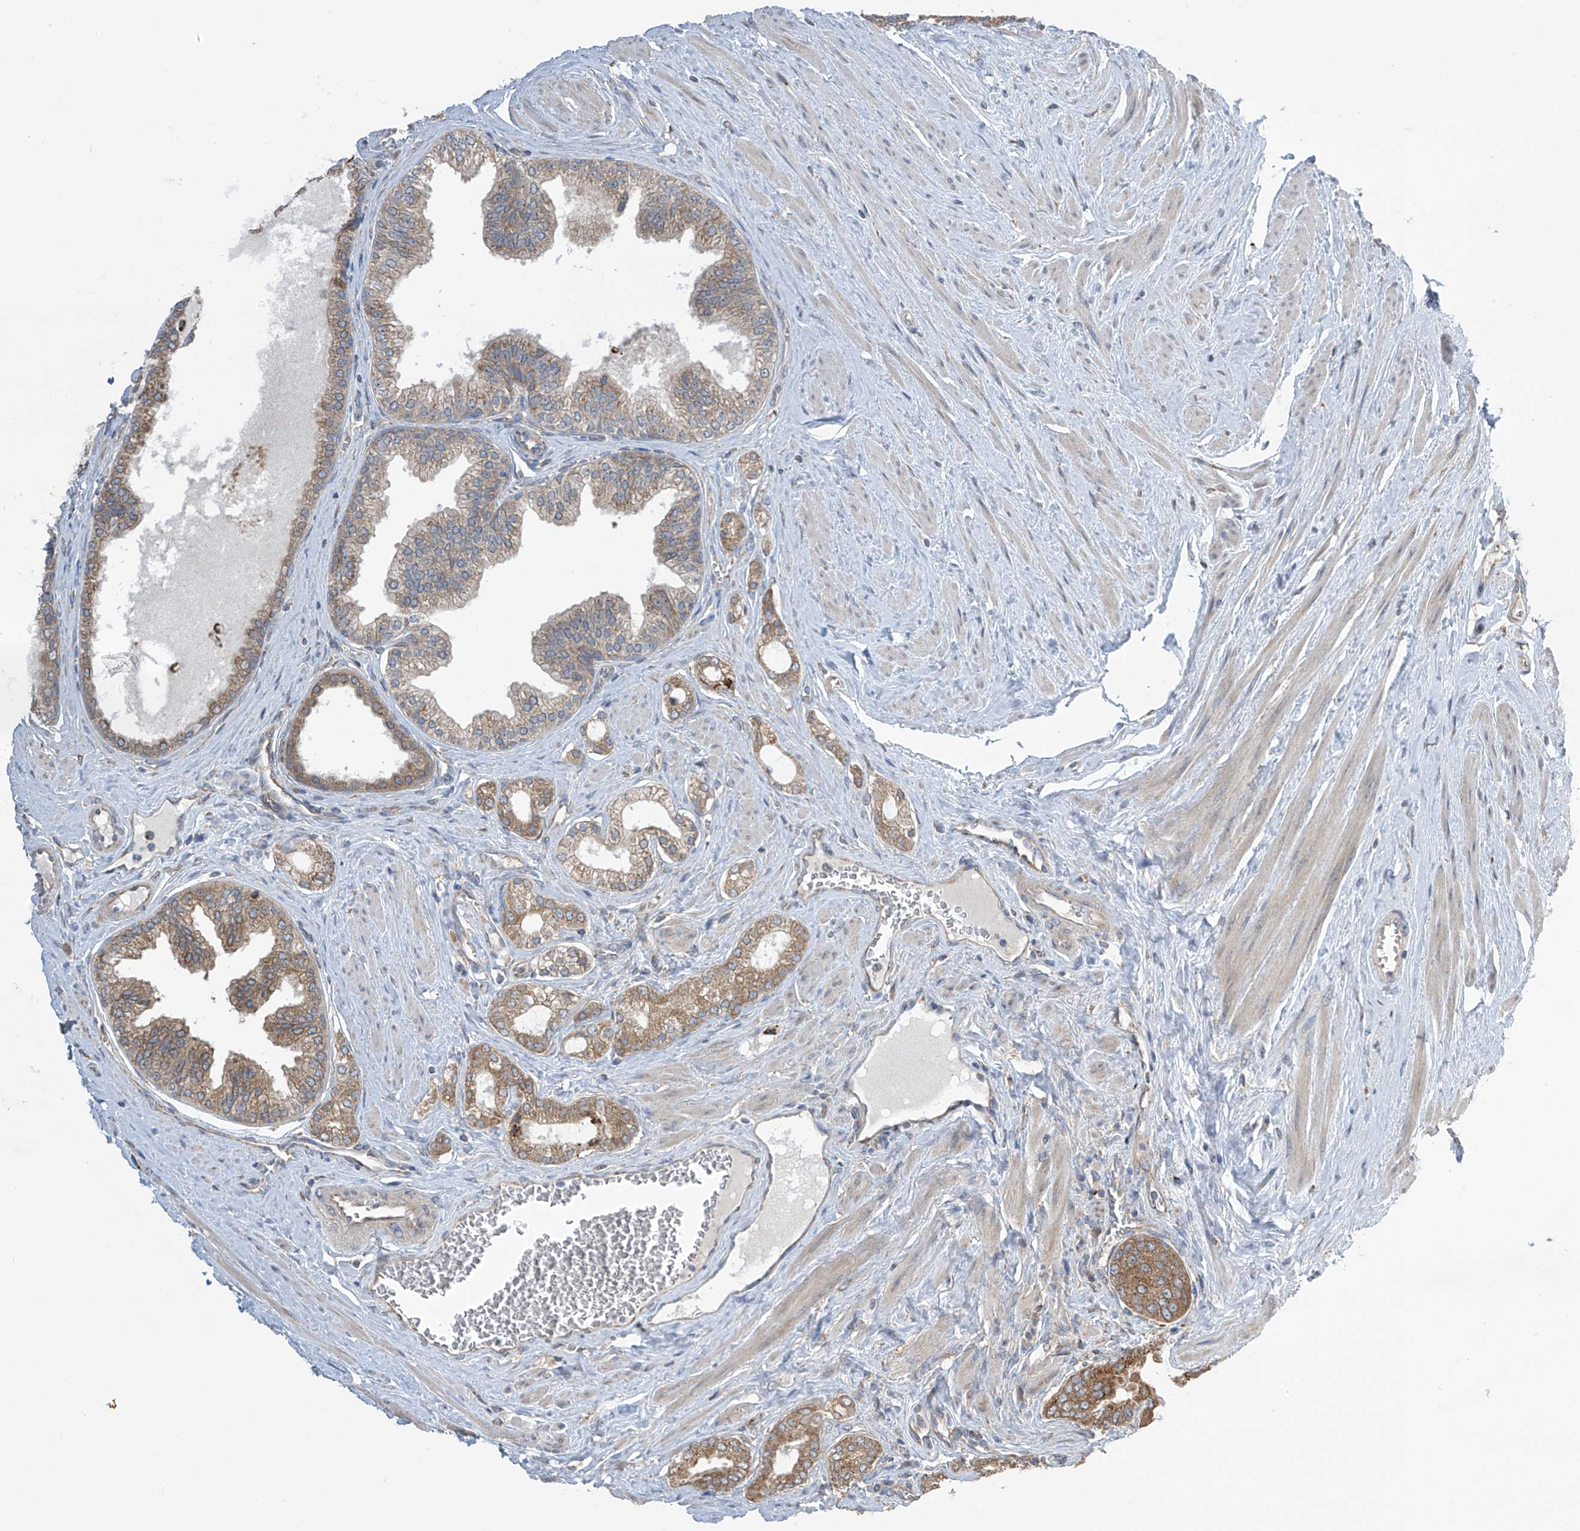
{"staining": {"intensity": "moderate", "quantity": ">75%", "location": "cytoplasmic/membranous"}, "tissue": "prostate cancer", "cell_type": "Tumor cells", "image_type": "cancer", "snomed": [{"axis": "morphology", "description": "Adenocarcinoma, Low grade"}, {"axis": "topography", "description": "Prostate"}], "caption": "High-magnification brightfield microscopy of prostate cancer (low-grade adenocarcinoma) stained with DAB (3,3'-diaminobenzidine) (brown) and counterstained with hematoxylin (blue). tumor cells exhibit moderate cytoplasmic/membranous expression is identified in about>75% of cells.", "gene": "PNPT1", "patient": {"sex": "male", "age": 63}}